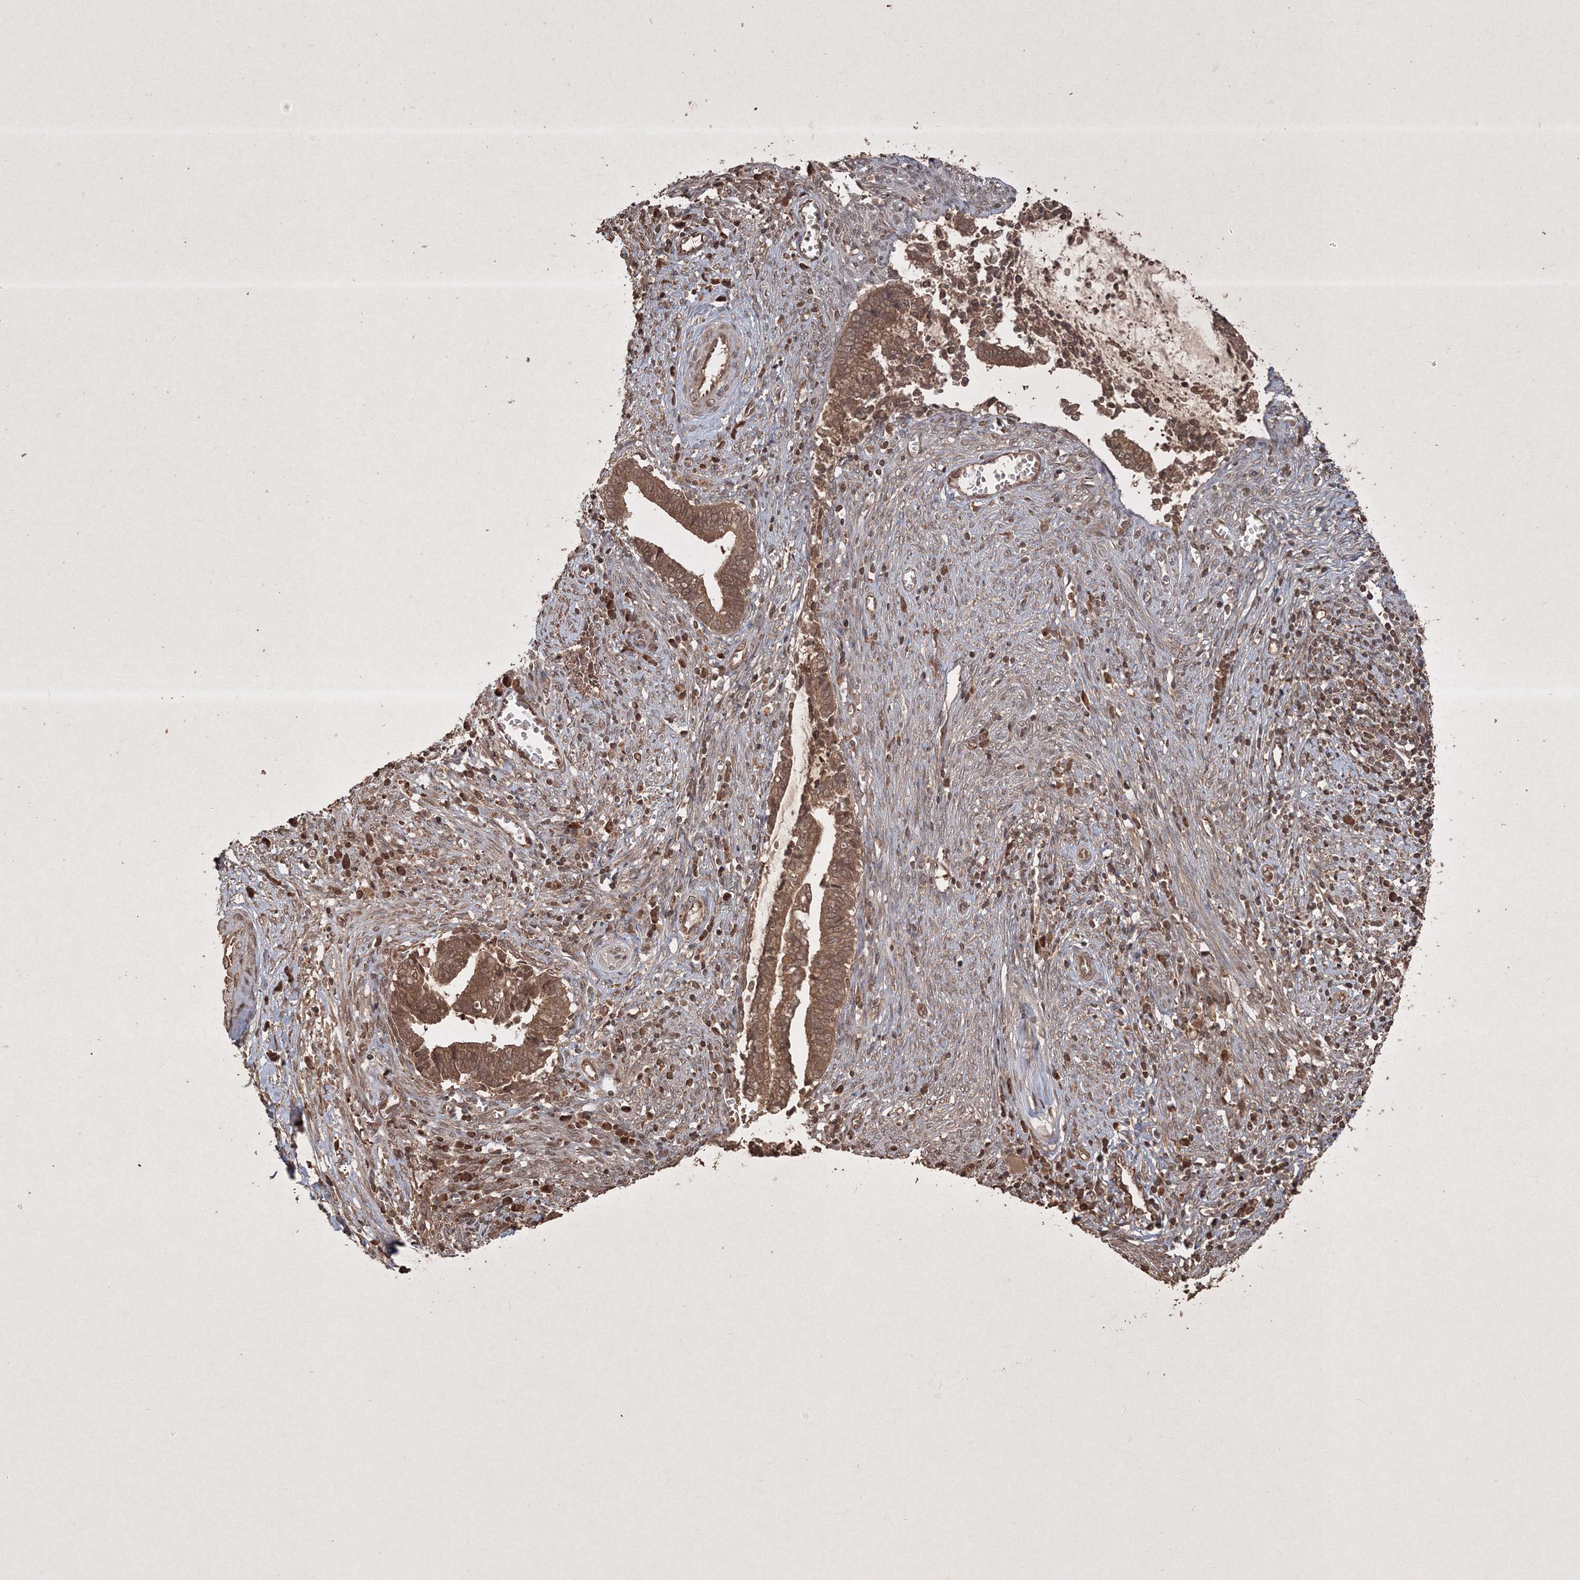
{"staining": {"intensity": "moderate", "quantity": ">75%", "location": "cytoplasmic/membranous,nuclear"}, "tissue": "cervical cancer", "cell_type": "Tumor cells", "image_type": "cancer", "snomed": [{"axis": "morphology", "description": "Adenocarcinoma, NOS"}, {"axis": "topography", "description": "Cervix"}], "caption": "Immunohistochemical staining of human cervical adenocarcinoma displays medium levels of moderate cytoplasmic/membranous and nuclear protein staining in approximately >75% of tumor cells.", "gene": "PELI3", "patient": {"sex": "female", "age": 44}}